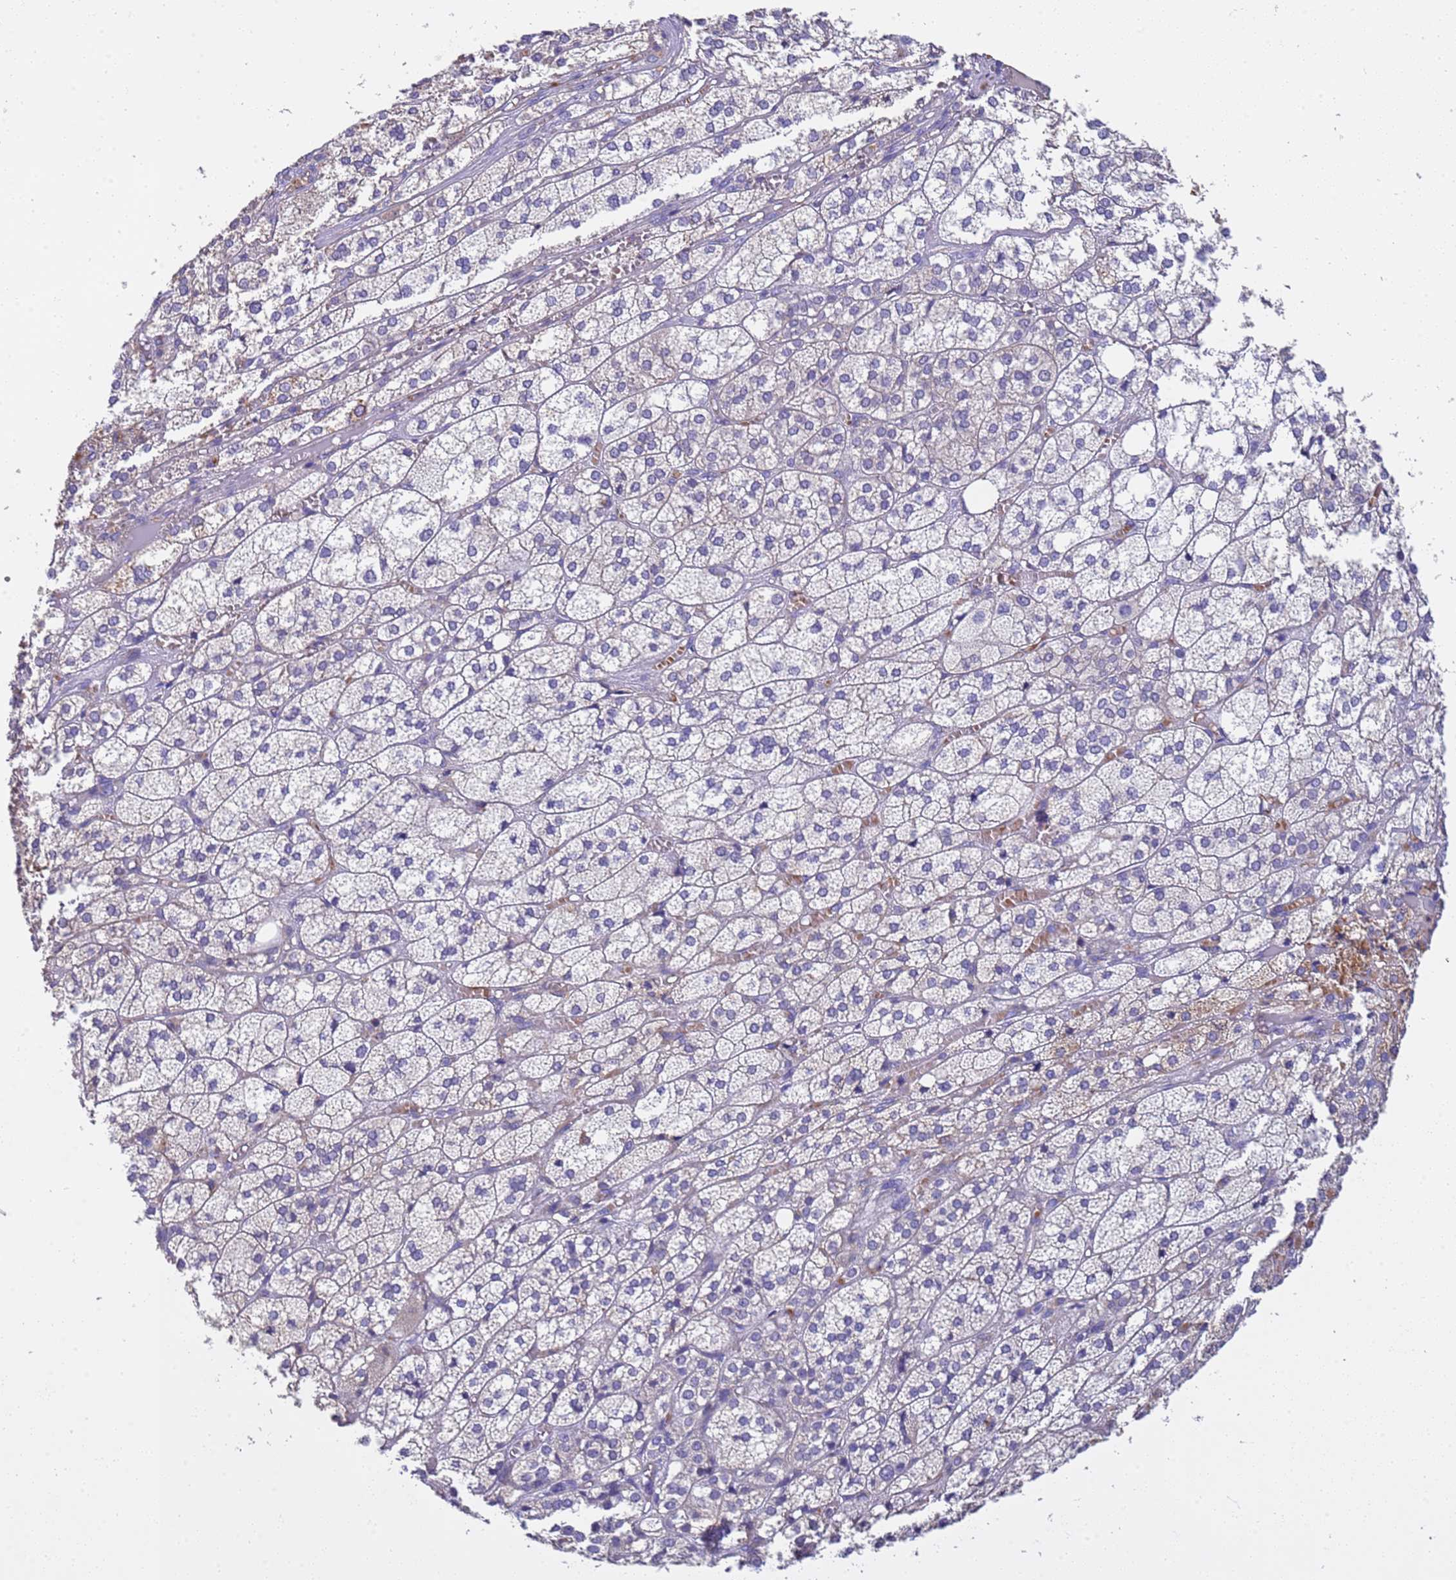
{"staining": {"intensity": "negative", "quantity": "none", "location": "none"}, "tissue": "adrenal gland", "cell_type": "Glandular cells", "image_type": "normal", "snomed": [{"axis": "morphology", "description": "Normal tissue, NOS"}, {"axis": "topography", "description": "Adrenal gland"}], "caption": "DAB (3,3'-diaminobenzidine) immunohistochemical staining of benign adrenal gland demonstrates no significant positivity in glandular cells.", "gene": "SLC24A3", "patient": {"sex": "female", "age": 61}}